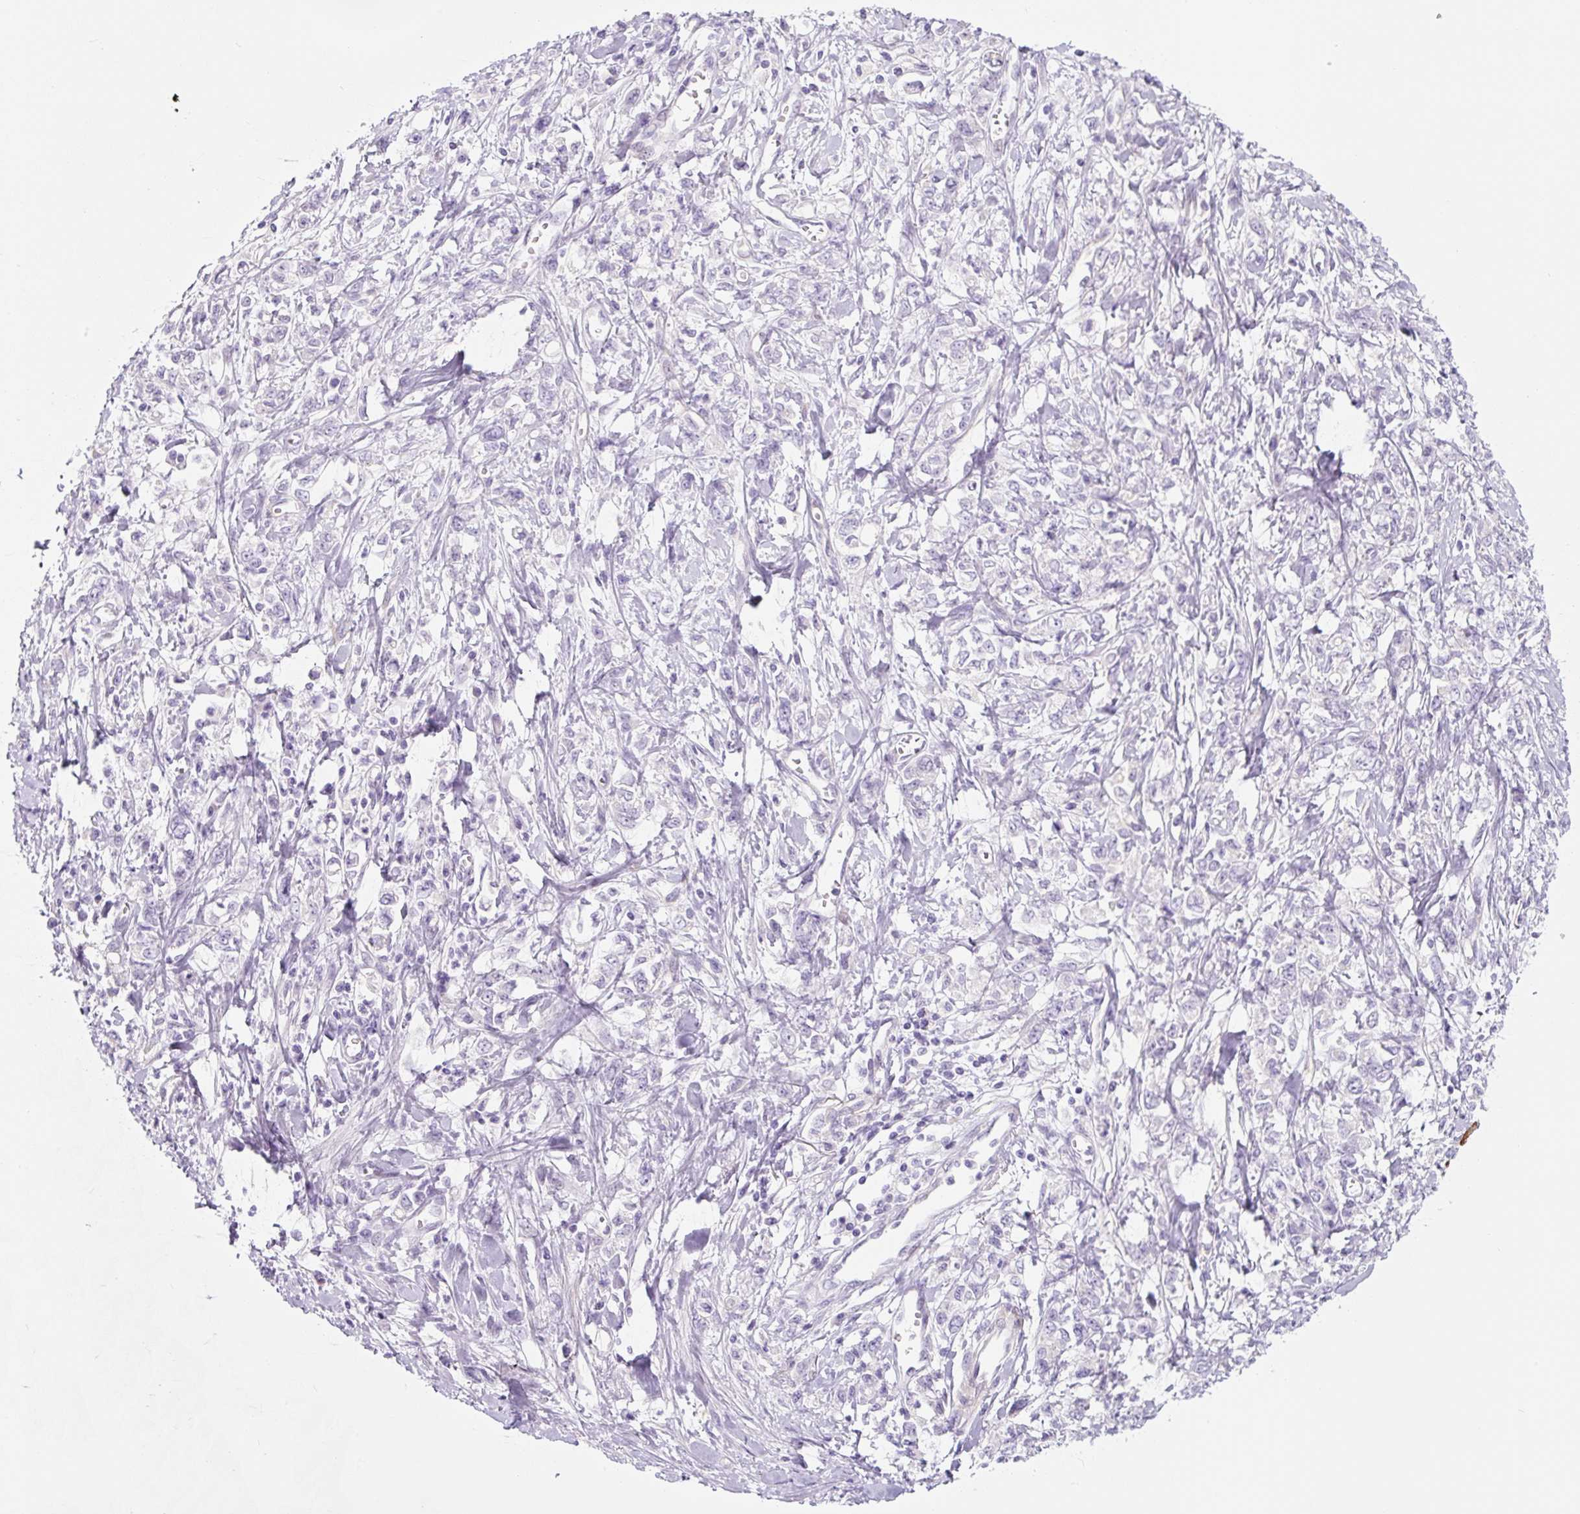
{"staining": {"intensity": "negative", "quantity": "none", "location": "none"}, "tissue": "stomach cancer", "cell_type": "Tumor cells", "image_type": "cancer", "snomed": [{"axis": "morphology", "description": "Adenocarcinoma, NOS"}, {"axis": "topography", "description": "Stomach"}], "caption": "High power microscopy micrograph of an IHC micrograph of stomach cancer, revealing no significant expression in tumor cells. (DAB IHC with hematoxylin counter stain).", "gene": "CCL25", "patient": {"sex": "female", "age": 76}}